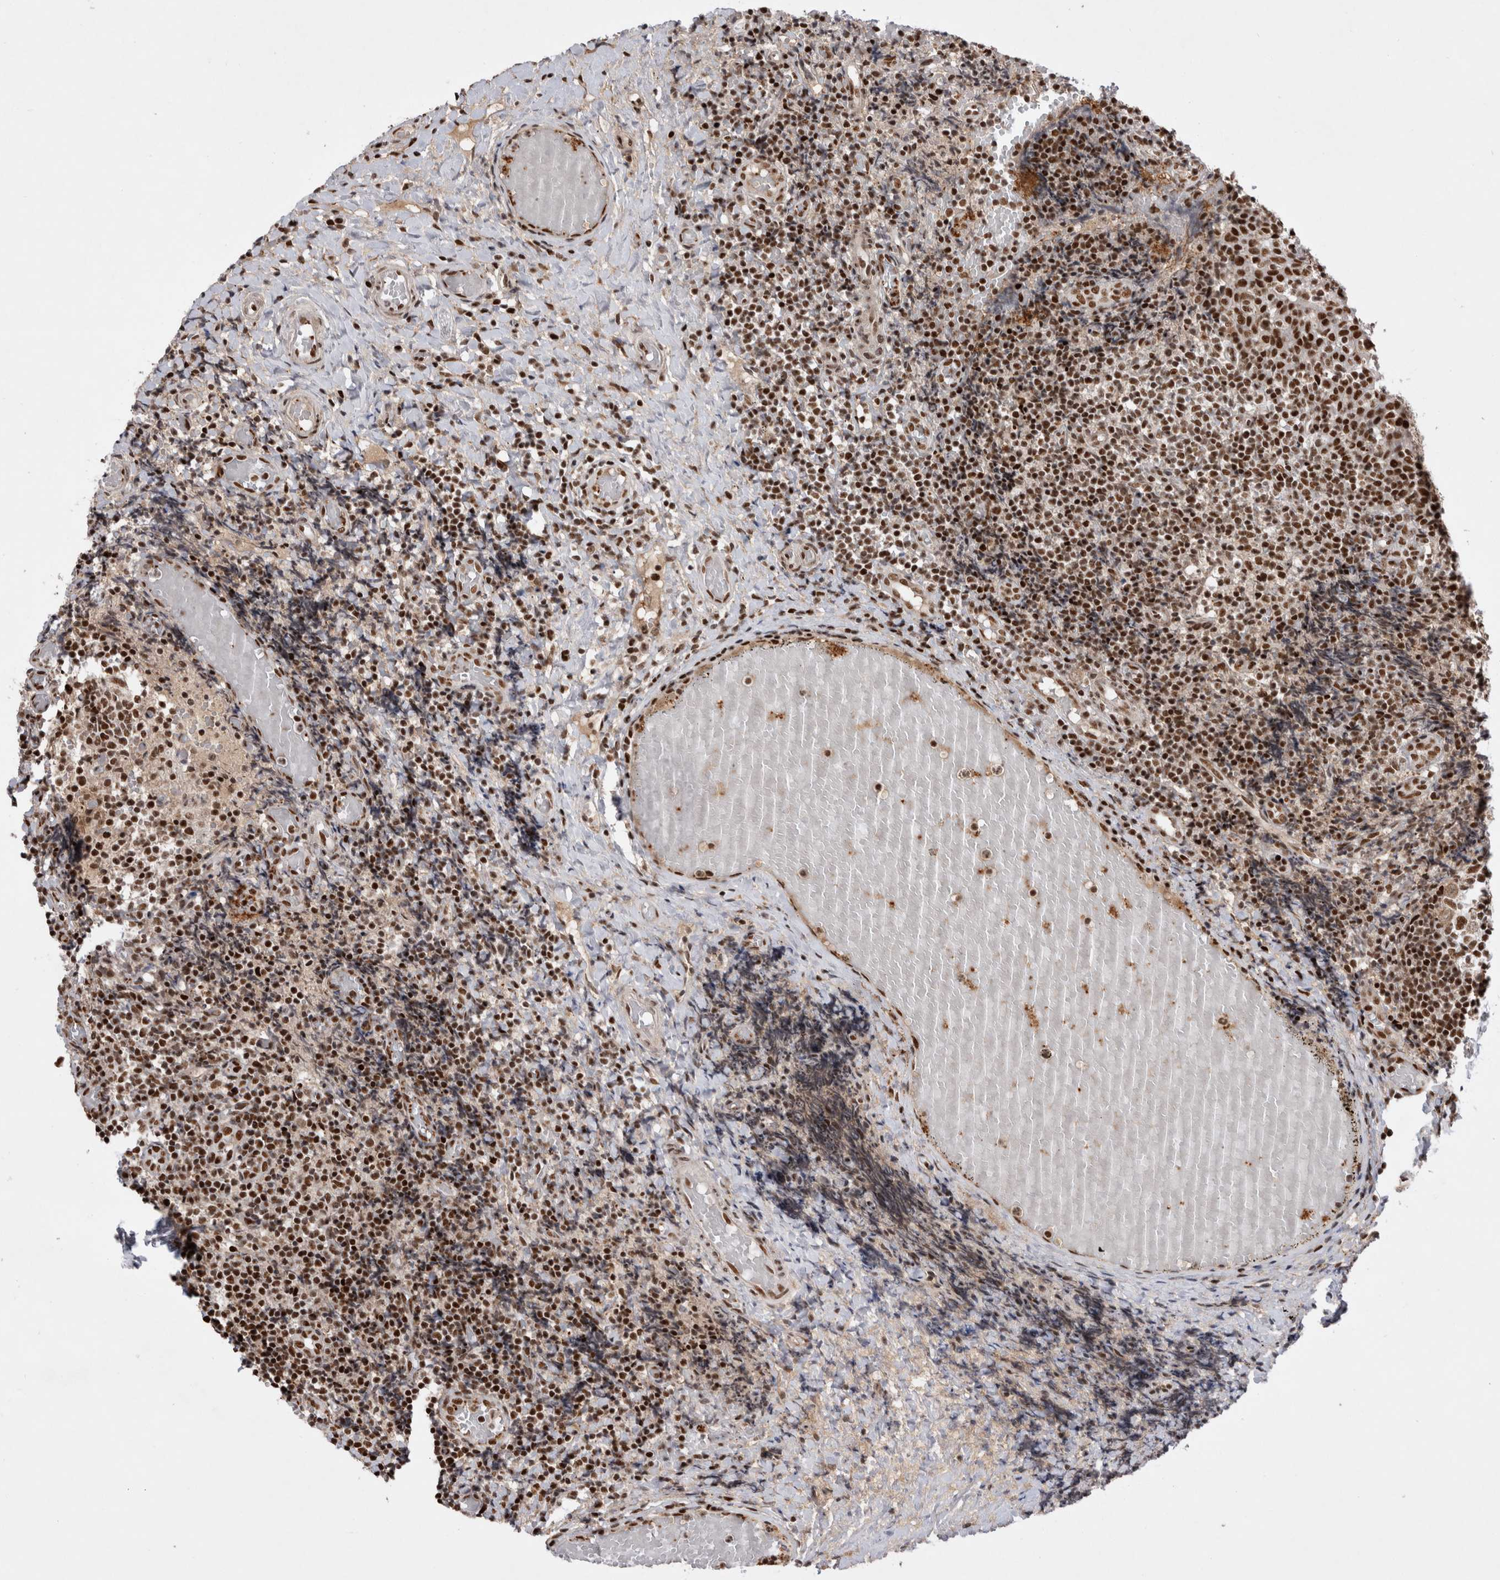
{"staining": {"intensity": "strong", "quantity": ">75%", "location": "nuclear"}, "tissue": "tonsil", "cell_type": "Germinal center cells", "image_type": "normal", "snomed": [{"axis": "morphology", "description": "Normal tissue, NOS"}, {"axis": "topography", "description": "Tonsil"}], "caption": "DAB (3,3'-diaminobenzidine) immunohistochemical staining of benign human tonsil shows strong nuclear protein positivity in about >75% of germinal center cells.", "gene": "EYA2", "patient": {"sex": "female", "age": 19}}